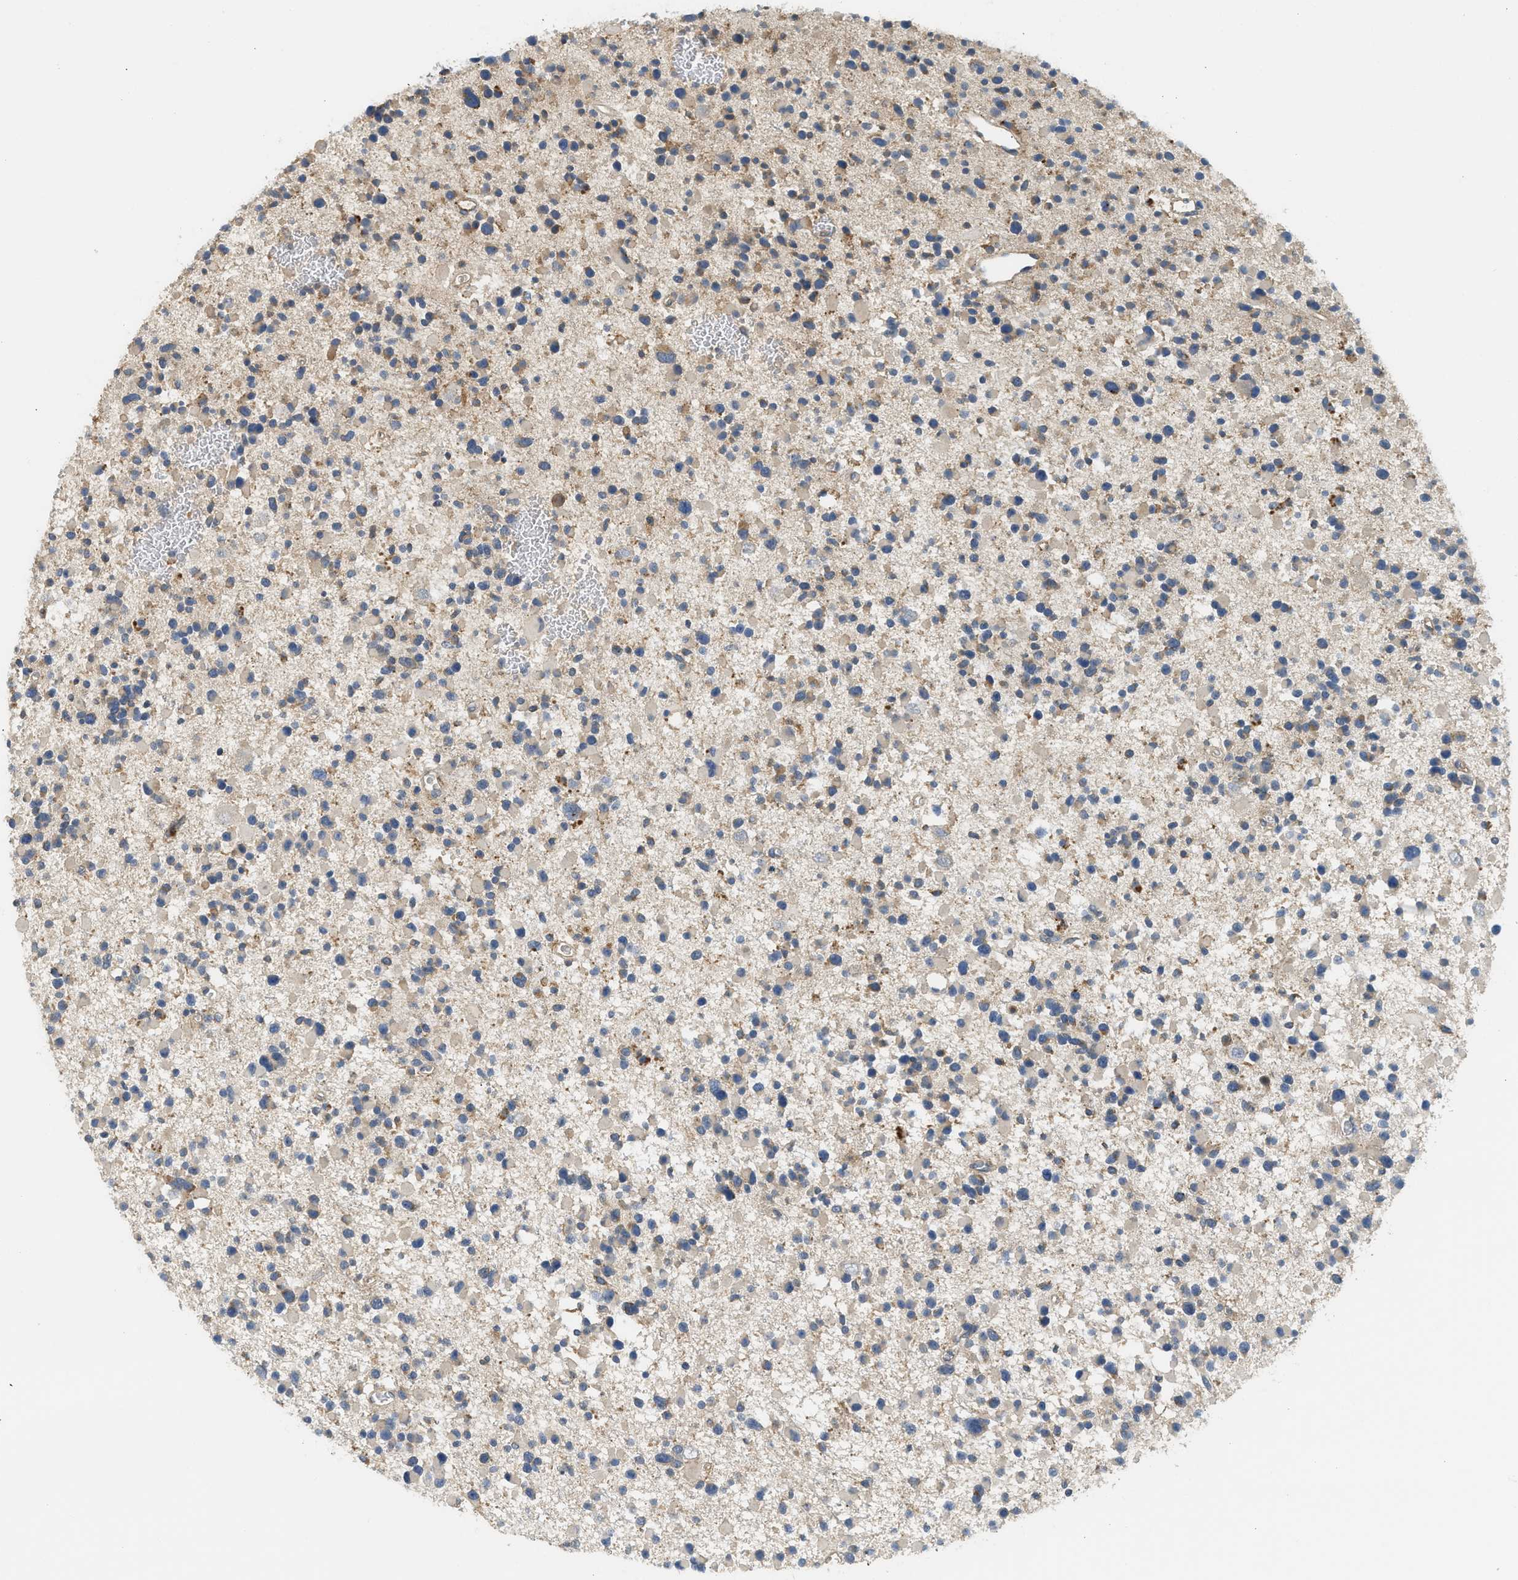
{"staining": {"intensity": "weak", "quantity": "25%-75%", "location": "cytoplasmic/membranous"}, "tissue": "glioma", "cell_type": "Tumor cells", "image_type": "cancer", "snomed": [{"axis": "morphology", "description": "Glioma, malignant, Low grade"}, {"axis": "topography", "description": "Brain"}], "caption": "This photomicrograph demonstrates glioma stained with immunohistochemistry (IHC) to label a protein in brown. The cytoplasmic/membranous of tumor cells show weak positivity for the protein. Nuclei are counter-stained blue.", "gene": "RHBDF2", "patient": {"sex": "female", "age": 22}}